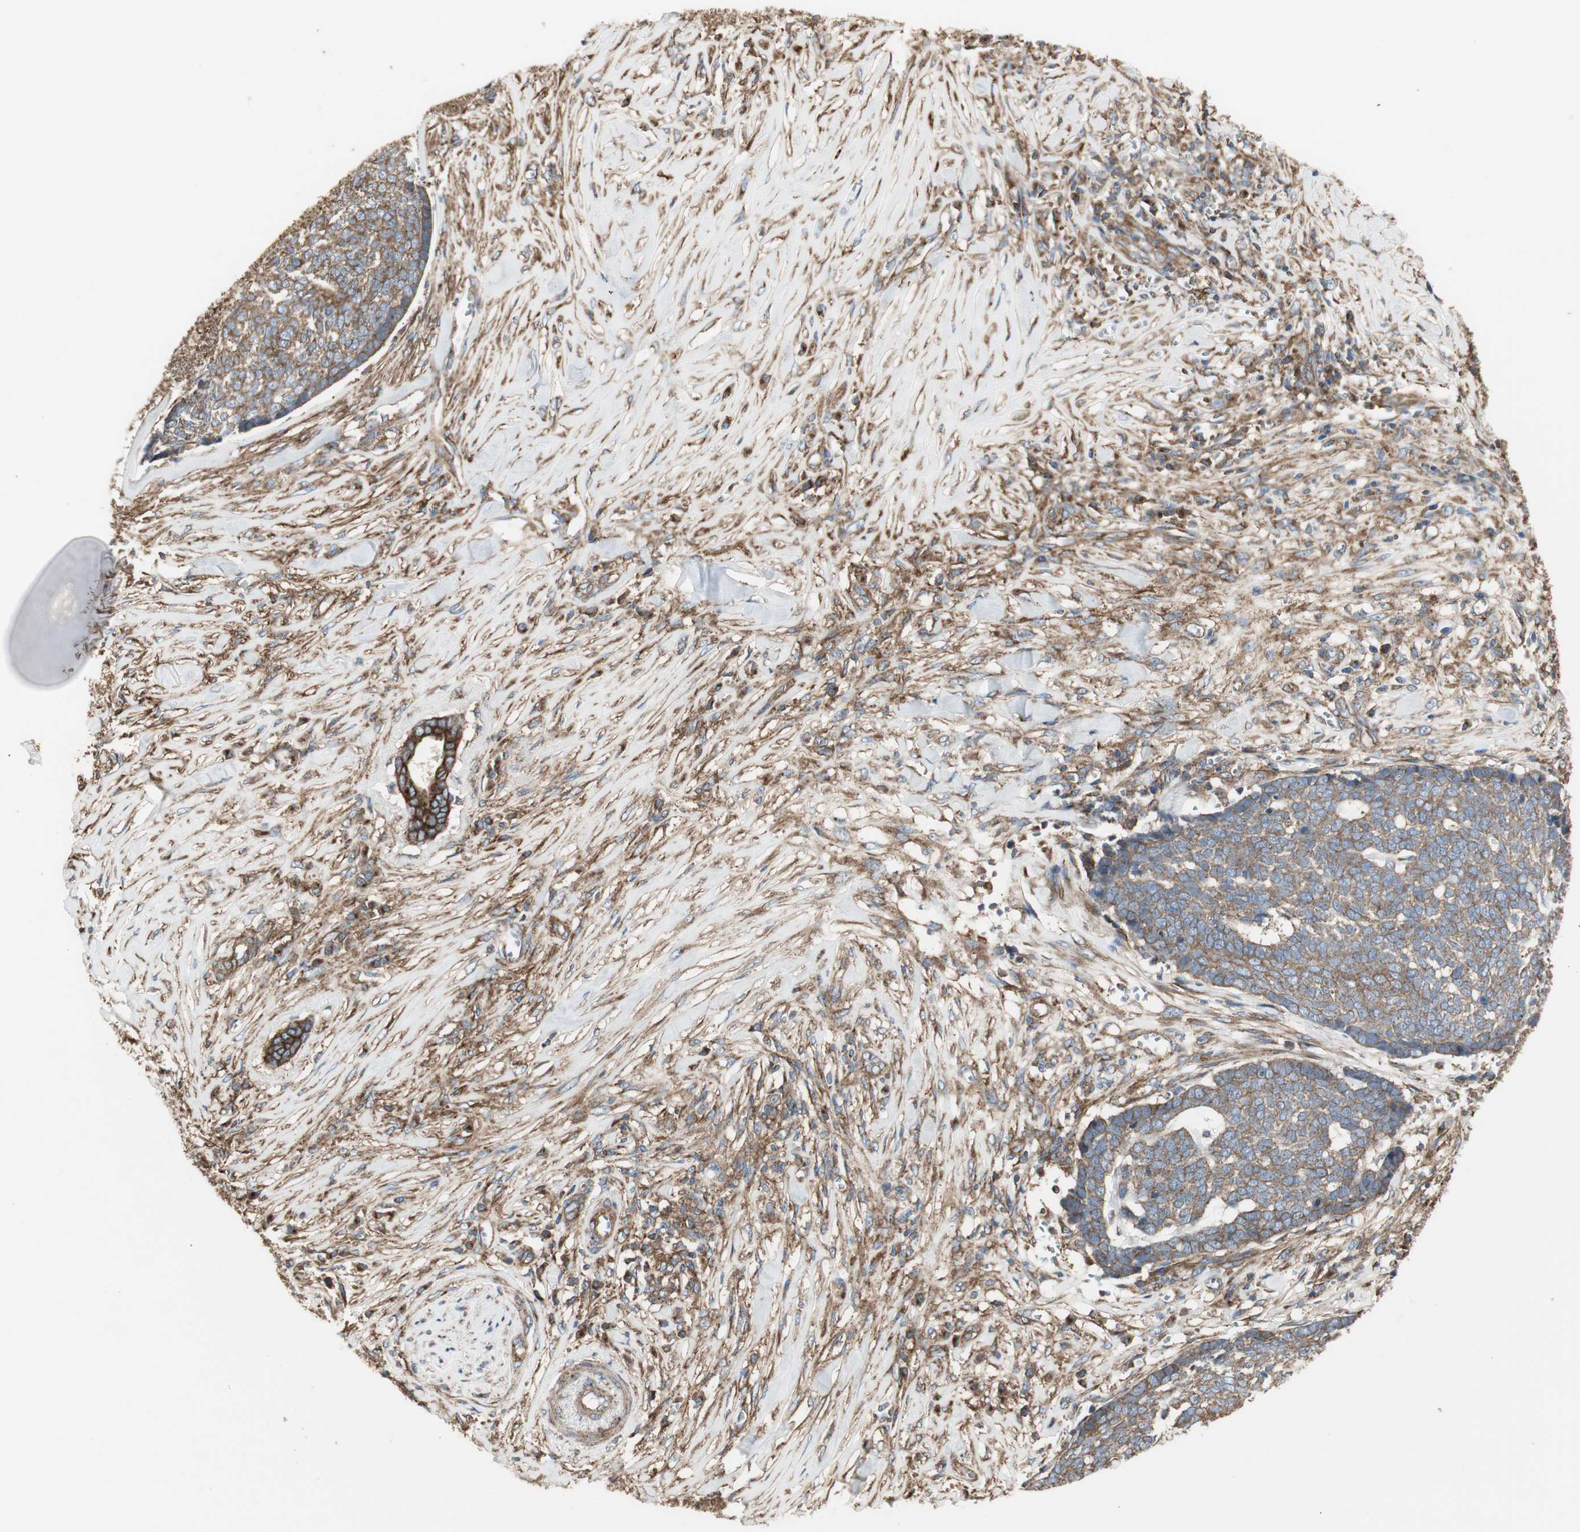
{"staining": {"intensity": "moderate", "quantity": ">75%", "location": "cytoplasmic/membranous"}, "tissue": "skin cancer", "cell_type": "Tumor cells", "image_type": "cancer", "snomed": [{"axis": "morphology", "description": "Basal cell carcinoma"}, {"axis": "topography", "description": "Skin"}], "caption": "Immunohistochemistry (IHC) photomicrograph of neoplastic tissue: basal cell carcinoma (skin) stained using immunohistochemistry (IHC) demonstrates medium levels of moderate protein expression localized specifically in the cytoplasmic/membranous of tumor cells, appearing as a cytoplasmic/membranous brown color.", "gene": "H6PD", "patient": {"sex": "male", "age": 84}}